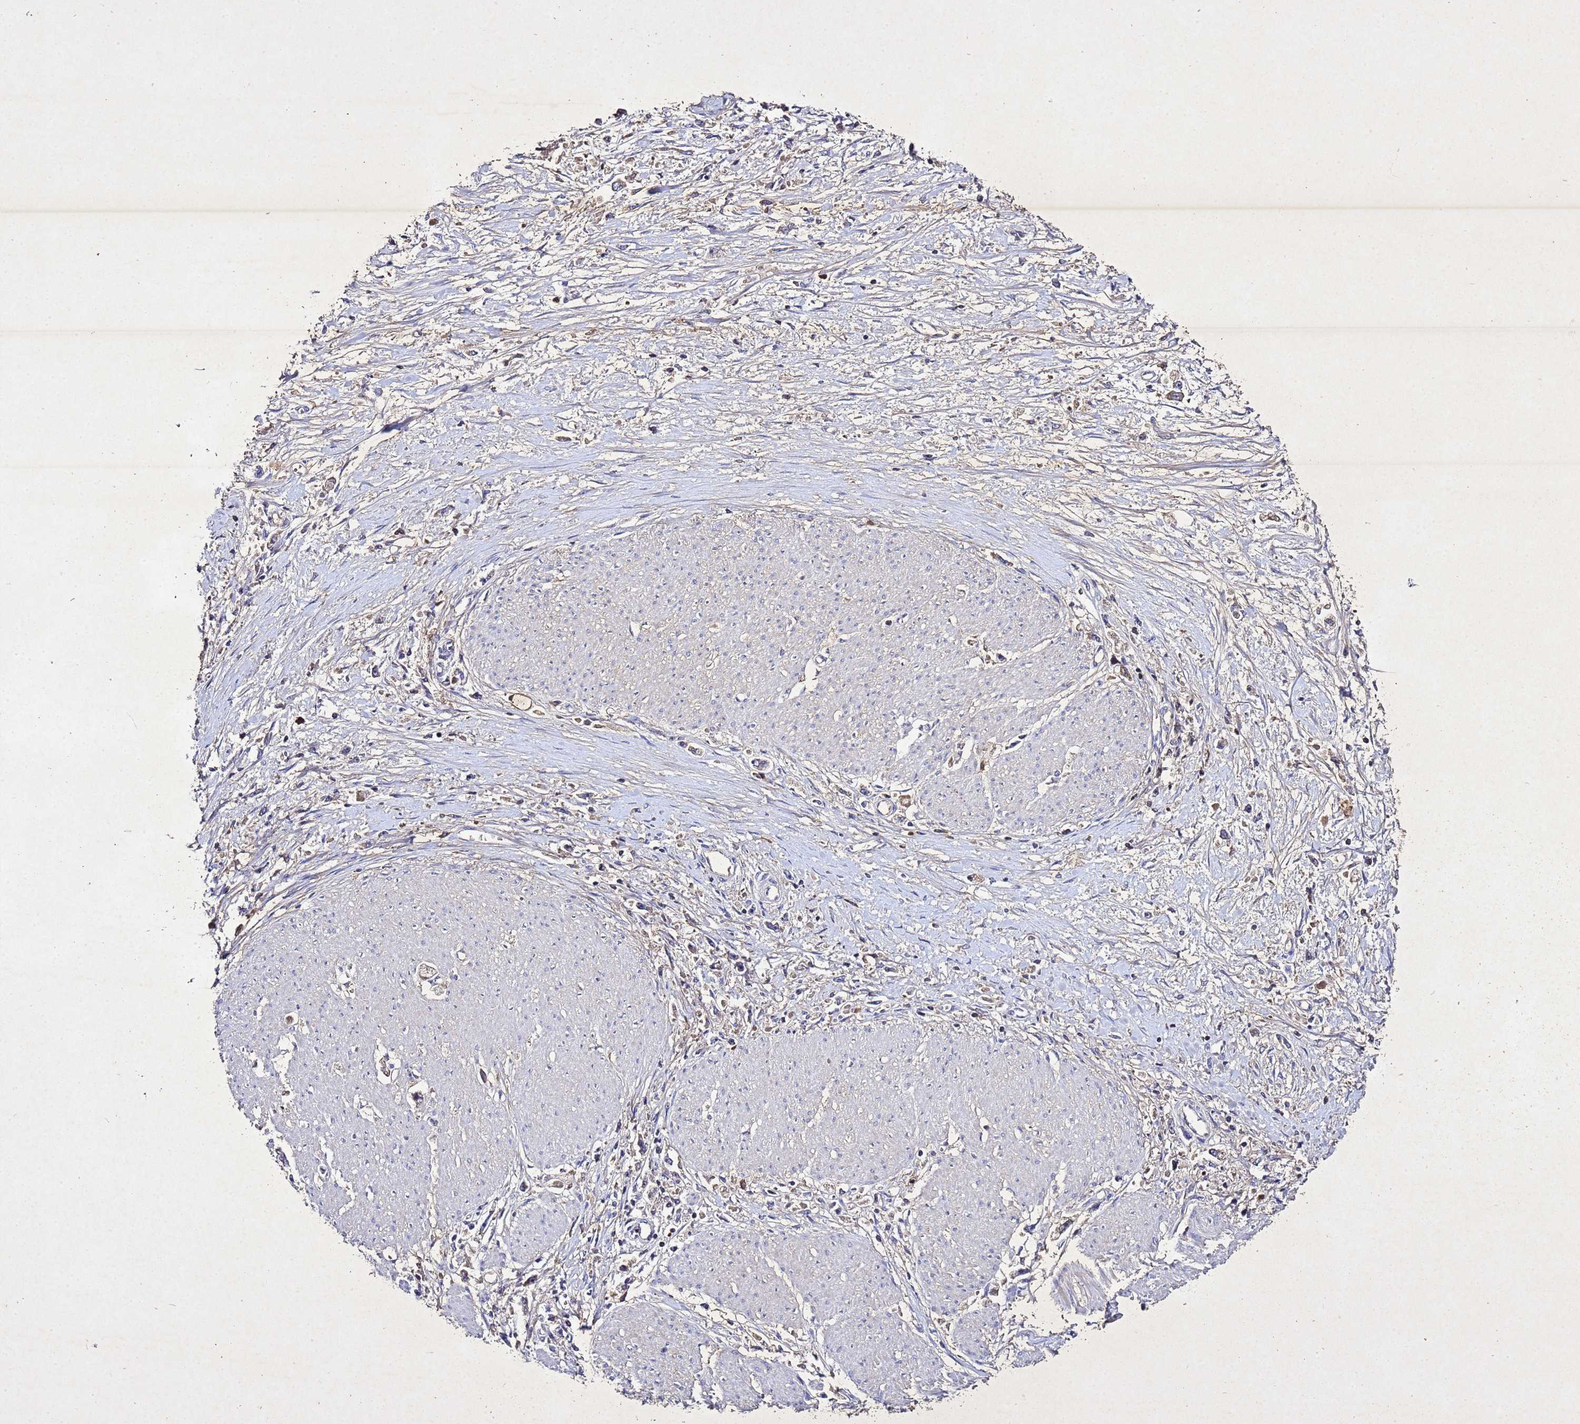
{"staining": {"intensity": "negative", "quantity": "none", "location": "none"}, "tissue": "stomach cancer", "cell_type": "Tumor cells", "image_type": "cancer", "snomed": [{"axis": "morphology", "description": "Adenocarcinoma, NOS"}, {"axis": "topography", "description": "Stomach"}], "caption": "Tumor cells are negative for protein expression in human stomach adenocarcinoma.", "gene": "SV2B", "patient": {"sex": "female", "age": 59}}